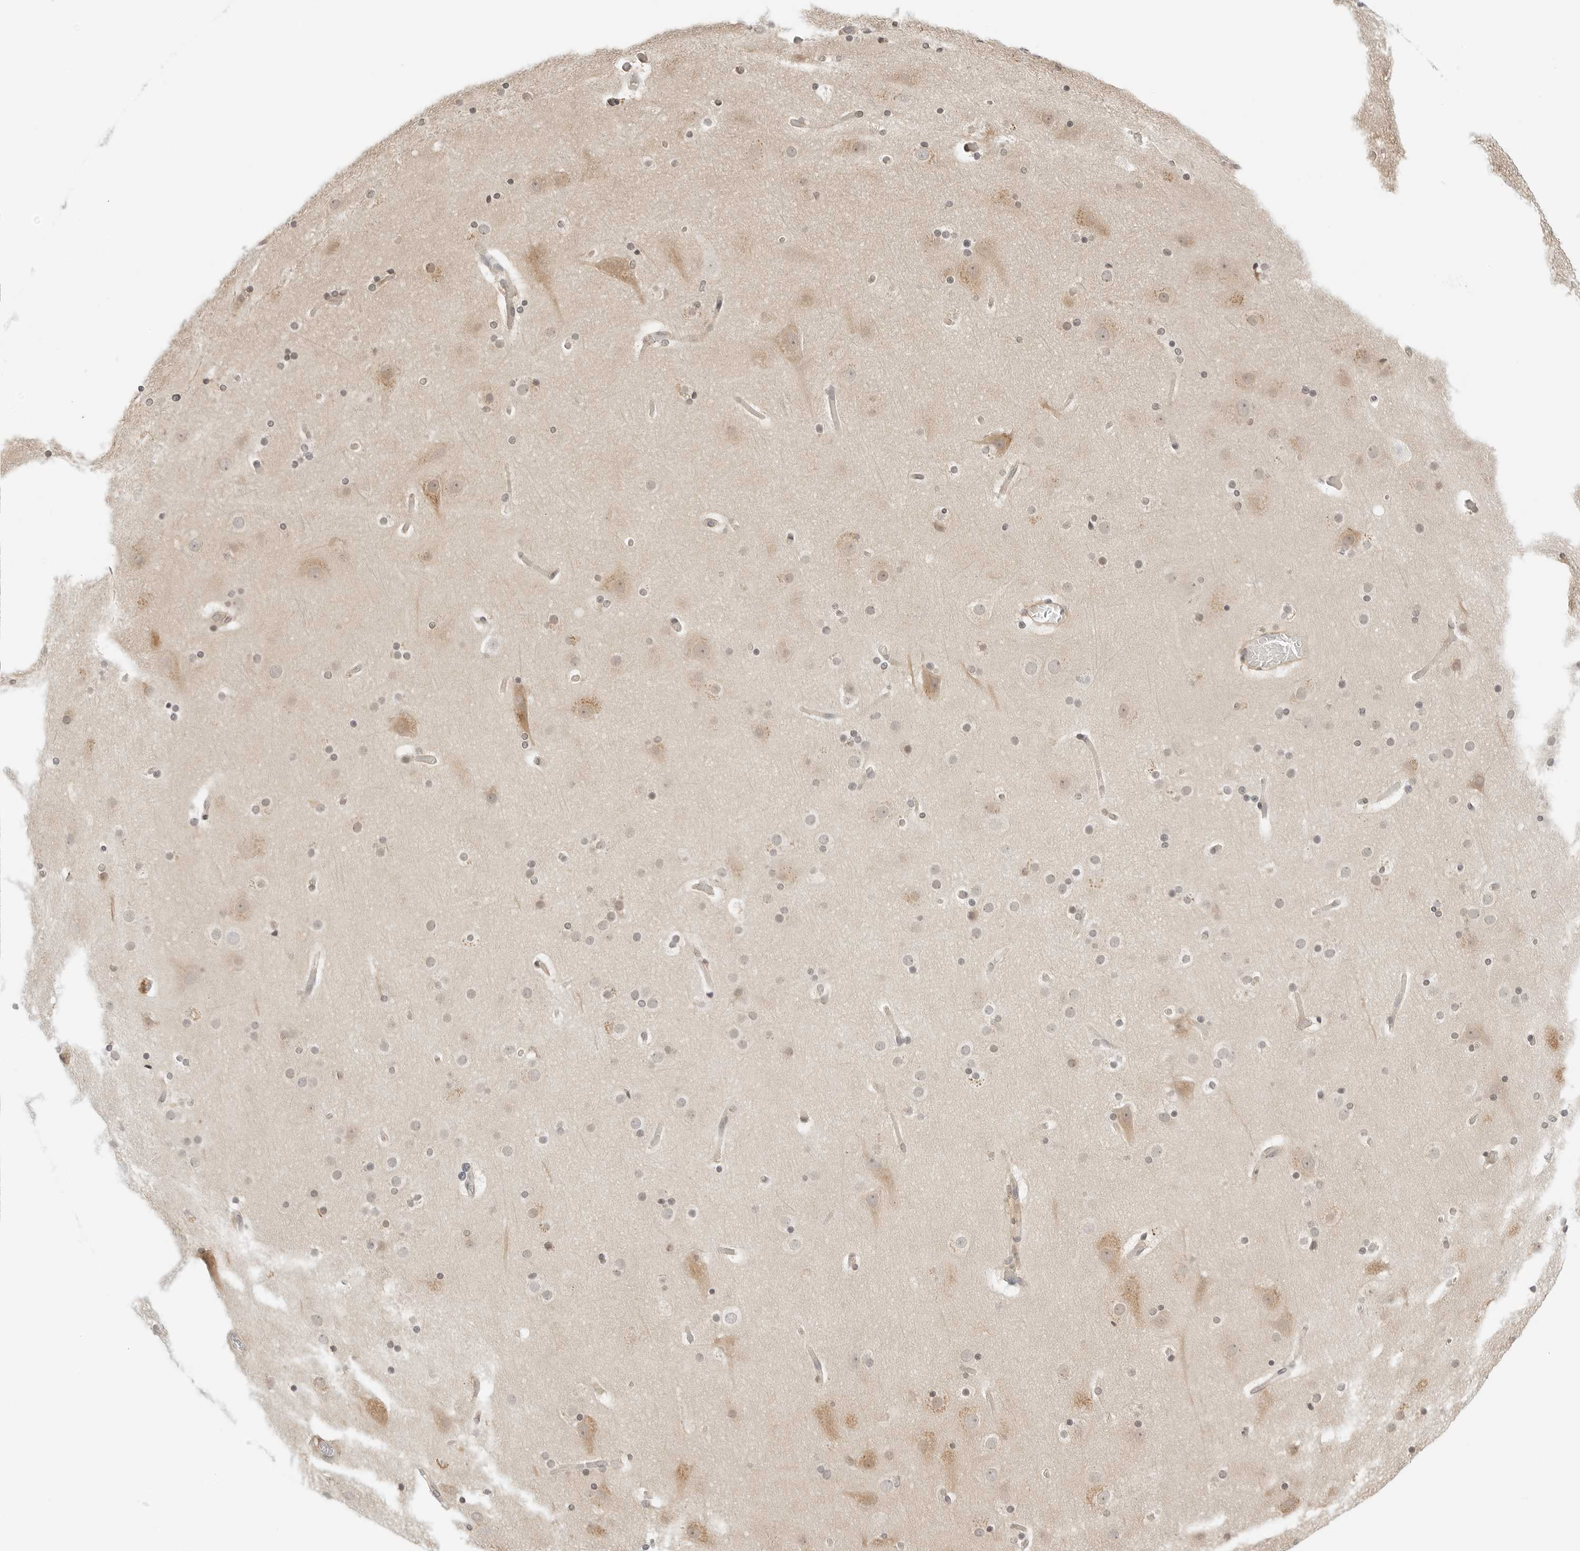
{"staining": {"intensity": "weak", "quantity": ">75%", "location": "cytoplasmic/membranous"}, "tissue": "cerebral cortex", "cell_type": "Endothelial cells", "image_type": "normal", "snomed": [{"axis": "morphology", "description": "Normal tissue, NOS"}, {"axis": "topography", "description": "Cerebral cortex"}], "caption": "This is an image of immunohistochemistry staining of normal cerebral cortex, which shows weak positivity in the cytoplasmic/membranous of endothelial cells.", "gene": "IQCC", "patient": {"sex": "male", "age": 57}}